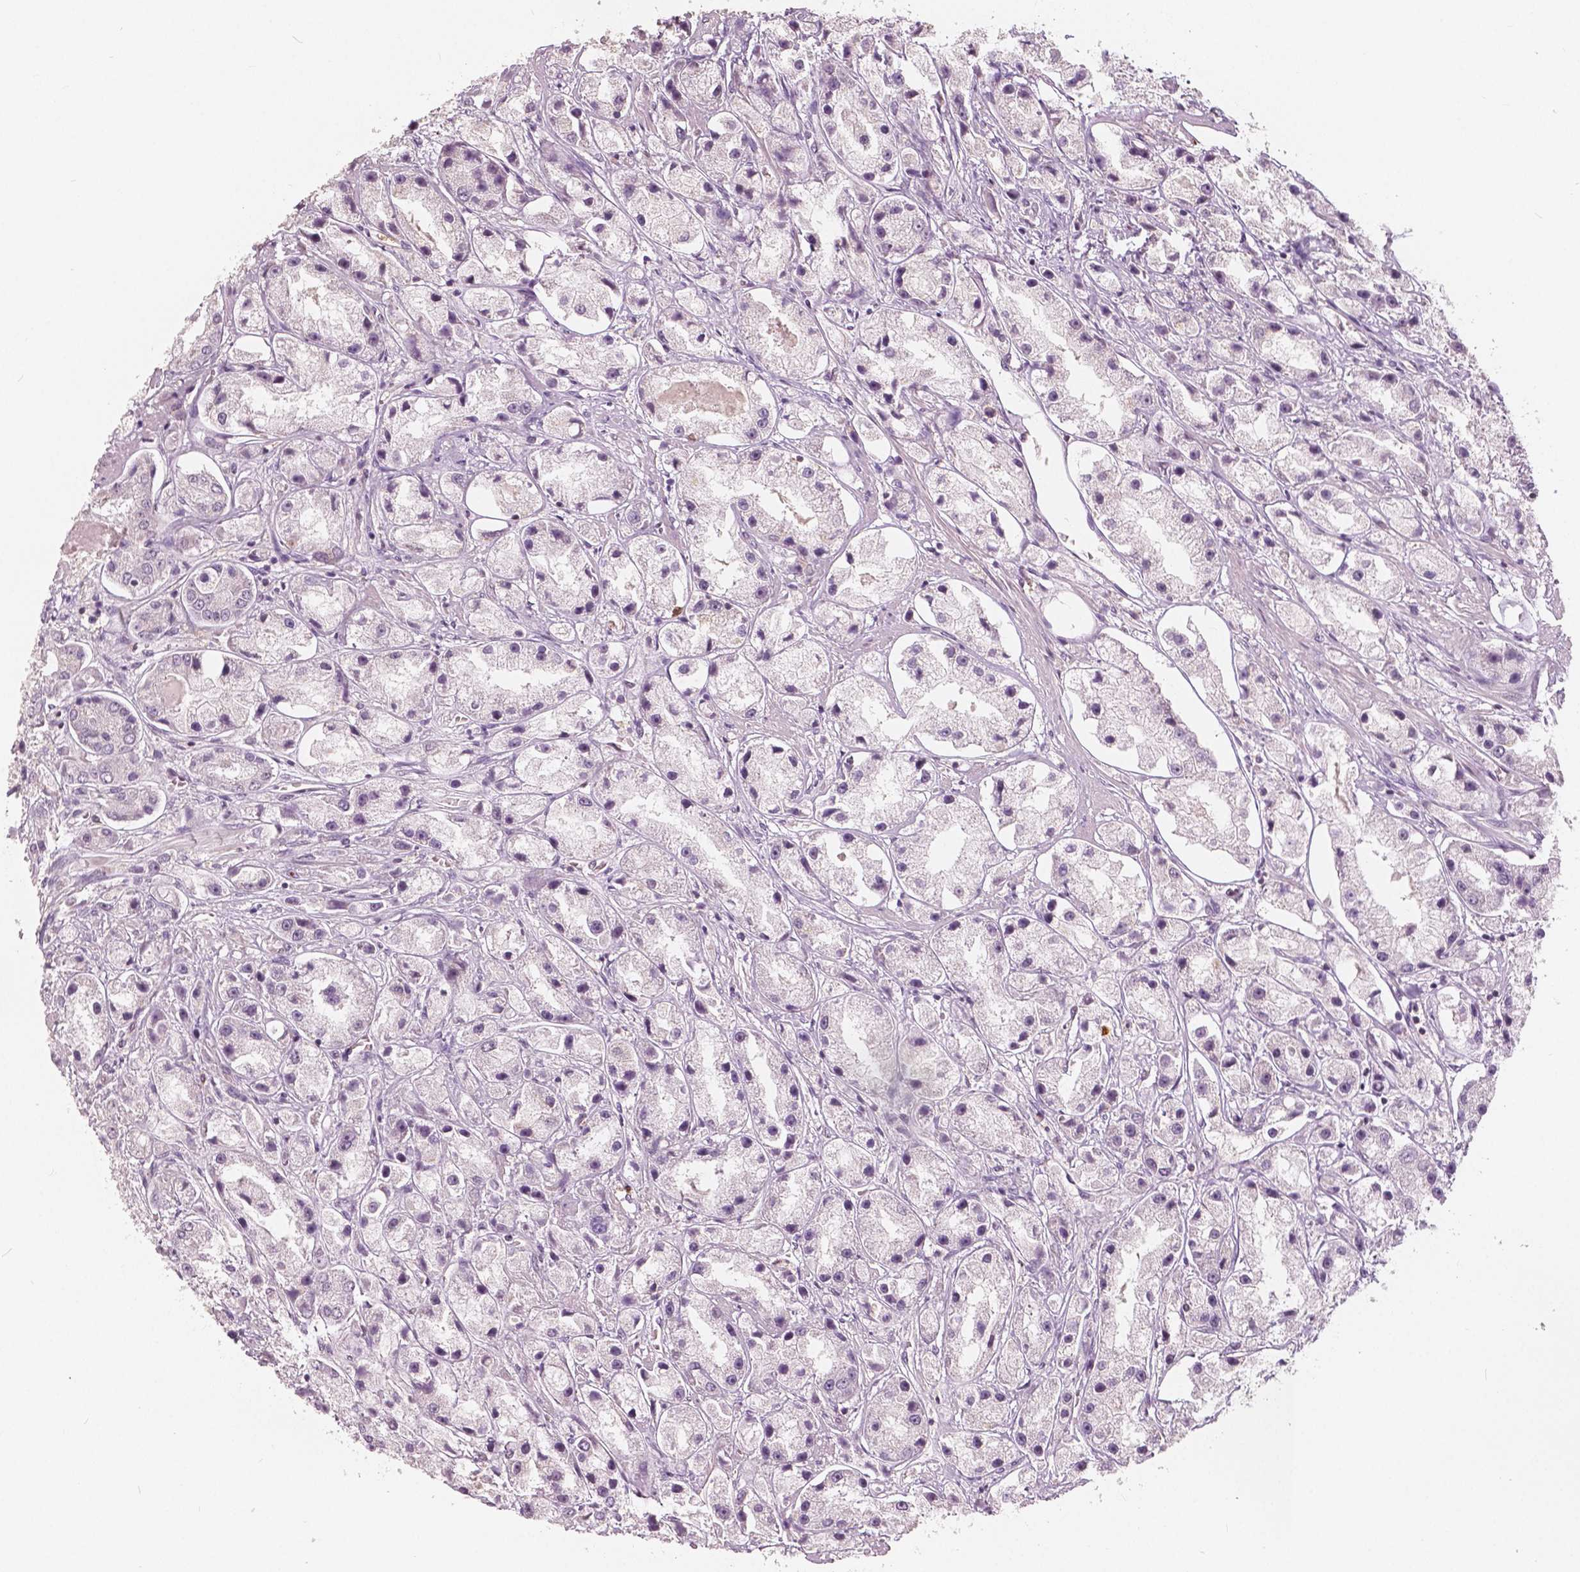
{"staining": {"intensity": "moderate", "quantity": "<25%", "location": "nuclear"}, "tissue": "prostate cancer", "cell_type": "Tumor cells", "image_type": "cancer", "snomed": [{"axis": "morphology", "description": "Adenocarcinoma, High grade"}, {"axis": "topography", "description": "Prostate"}], "caption": "This photomicrograph demonstrates prostate cancer (adenocarcinoma (high-grade)) stained with immunohistochemistry to label a protein in brown. The nuclear of tumor cells show moderate positivity for the protein. Nuclei are counter-stained blue.", "gene": "SQSTM1", "patient": {"sex": "male", "age": 67}}